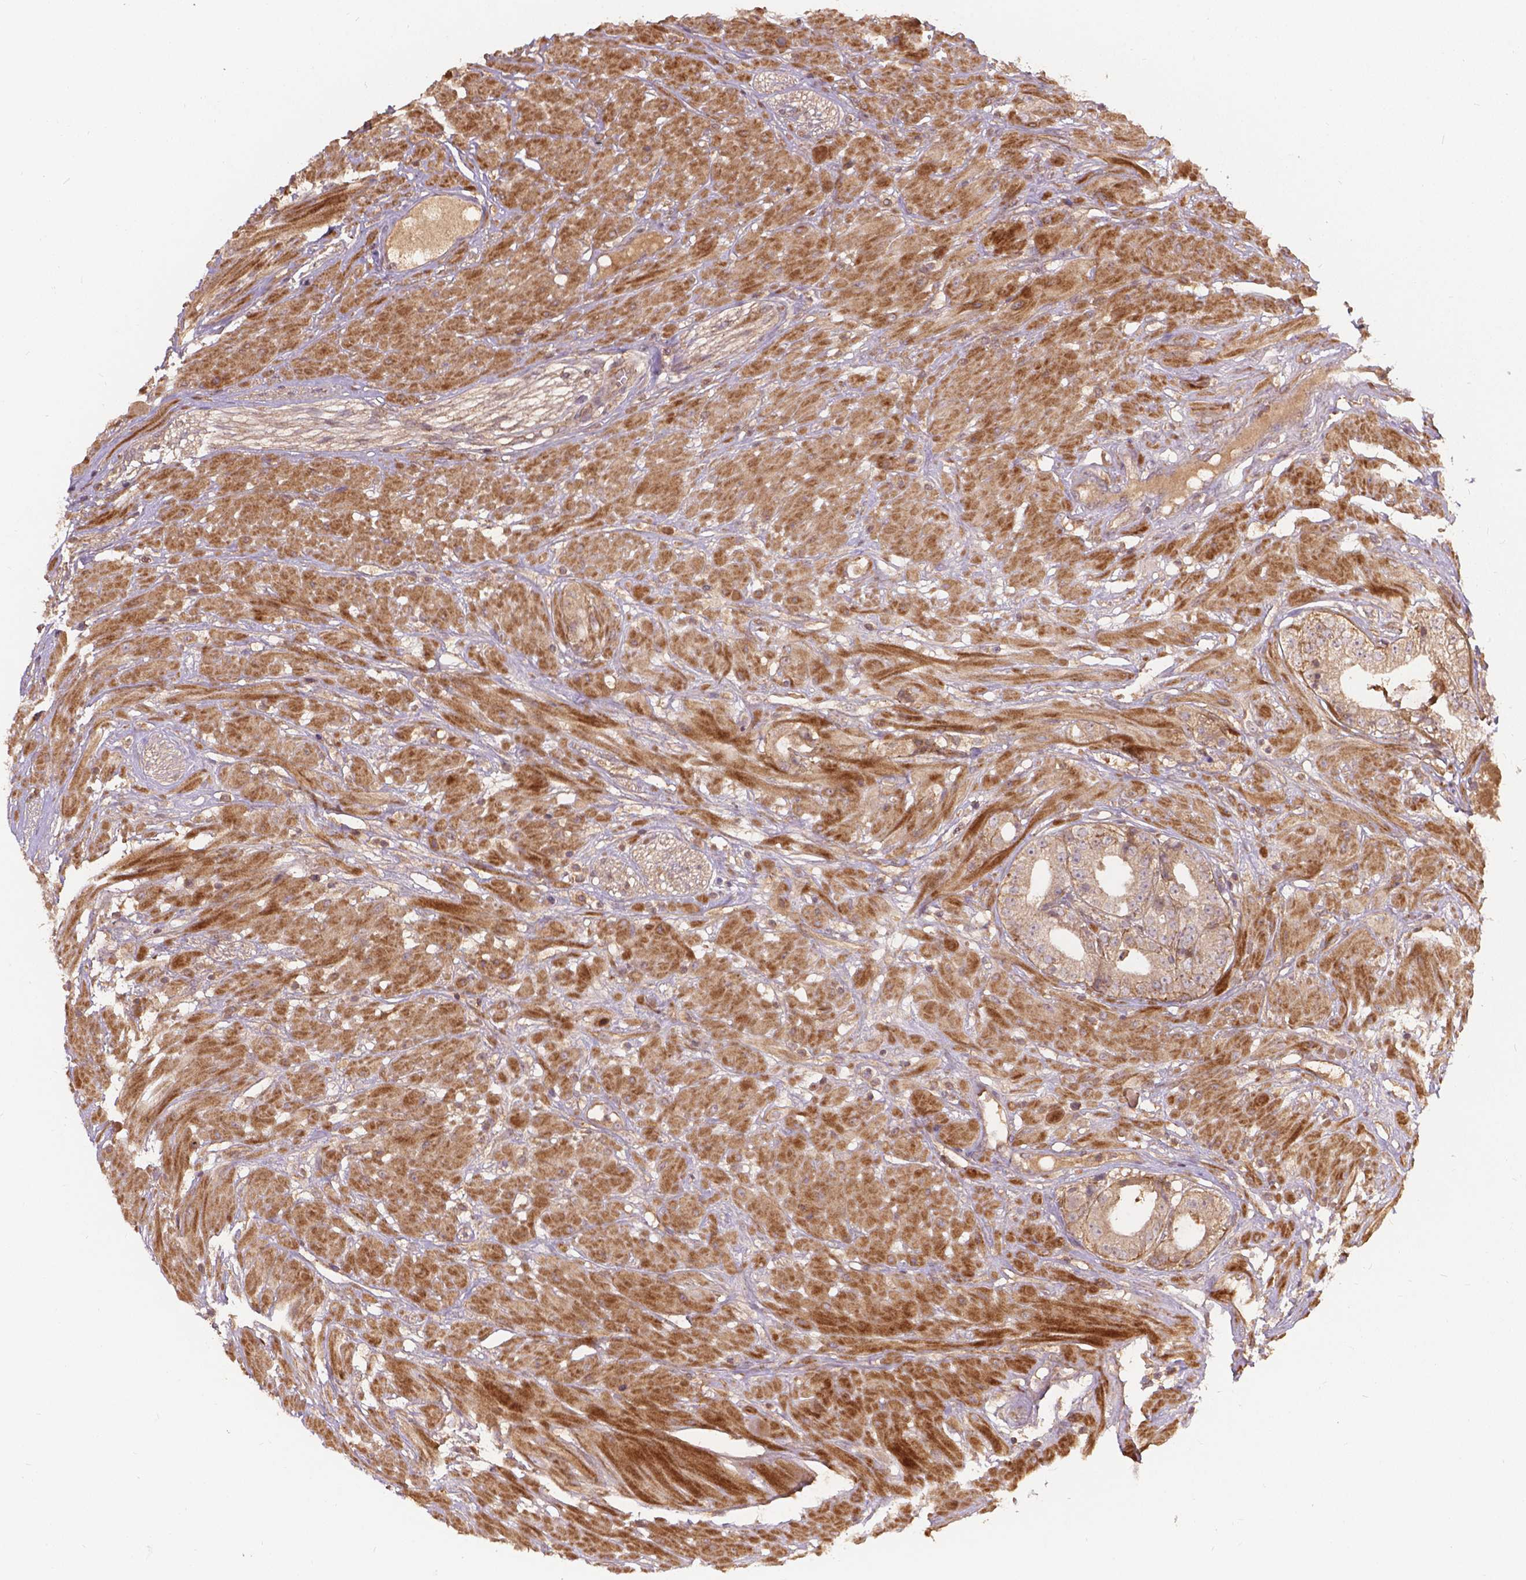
{"staining": {"intensity": "weak", "quantity": ">75%", "location": "cytoplasmic/membranous"}, "tissue": "prostate cancer", "cell_type": "Tumor cells", "image_type": "cancer", "snomed": [{"axis": "morphology", "description": "Adenocarcinoma, Low grade"}, {"axis": "topography", "description": "Prostate"}], "caption": "Approximately >75% of tumor cells in human prostate cancer (low-grade adenocarcinoma) display weak cytoplasmic/membranous protein expression as visualized by brown immunohistochemical staining.", "gene": "XPR1", "patient": {"sex": "male", "age": 60}}